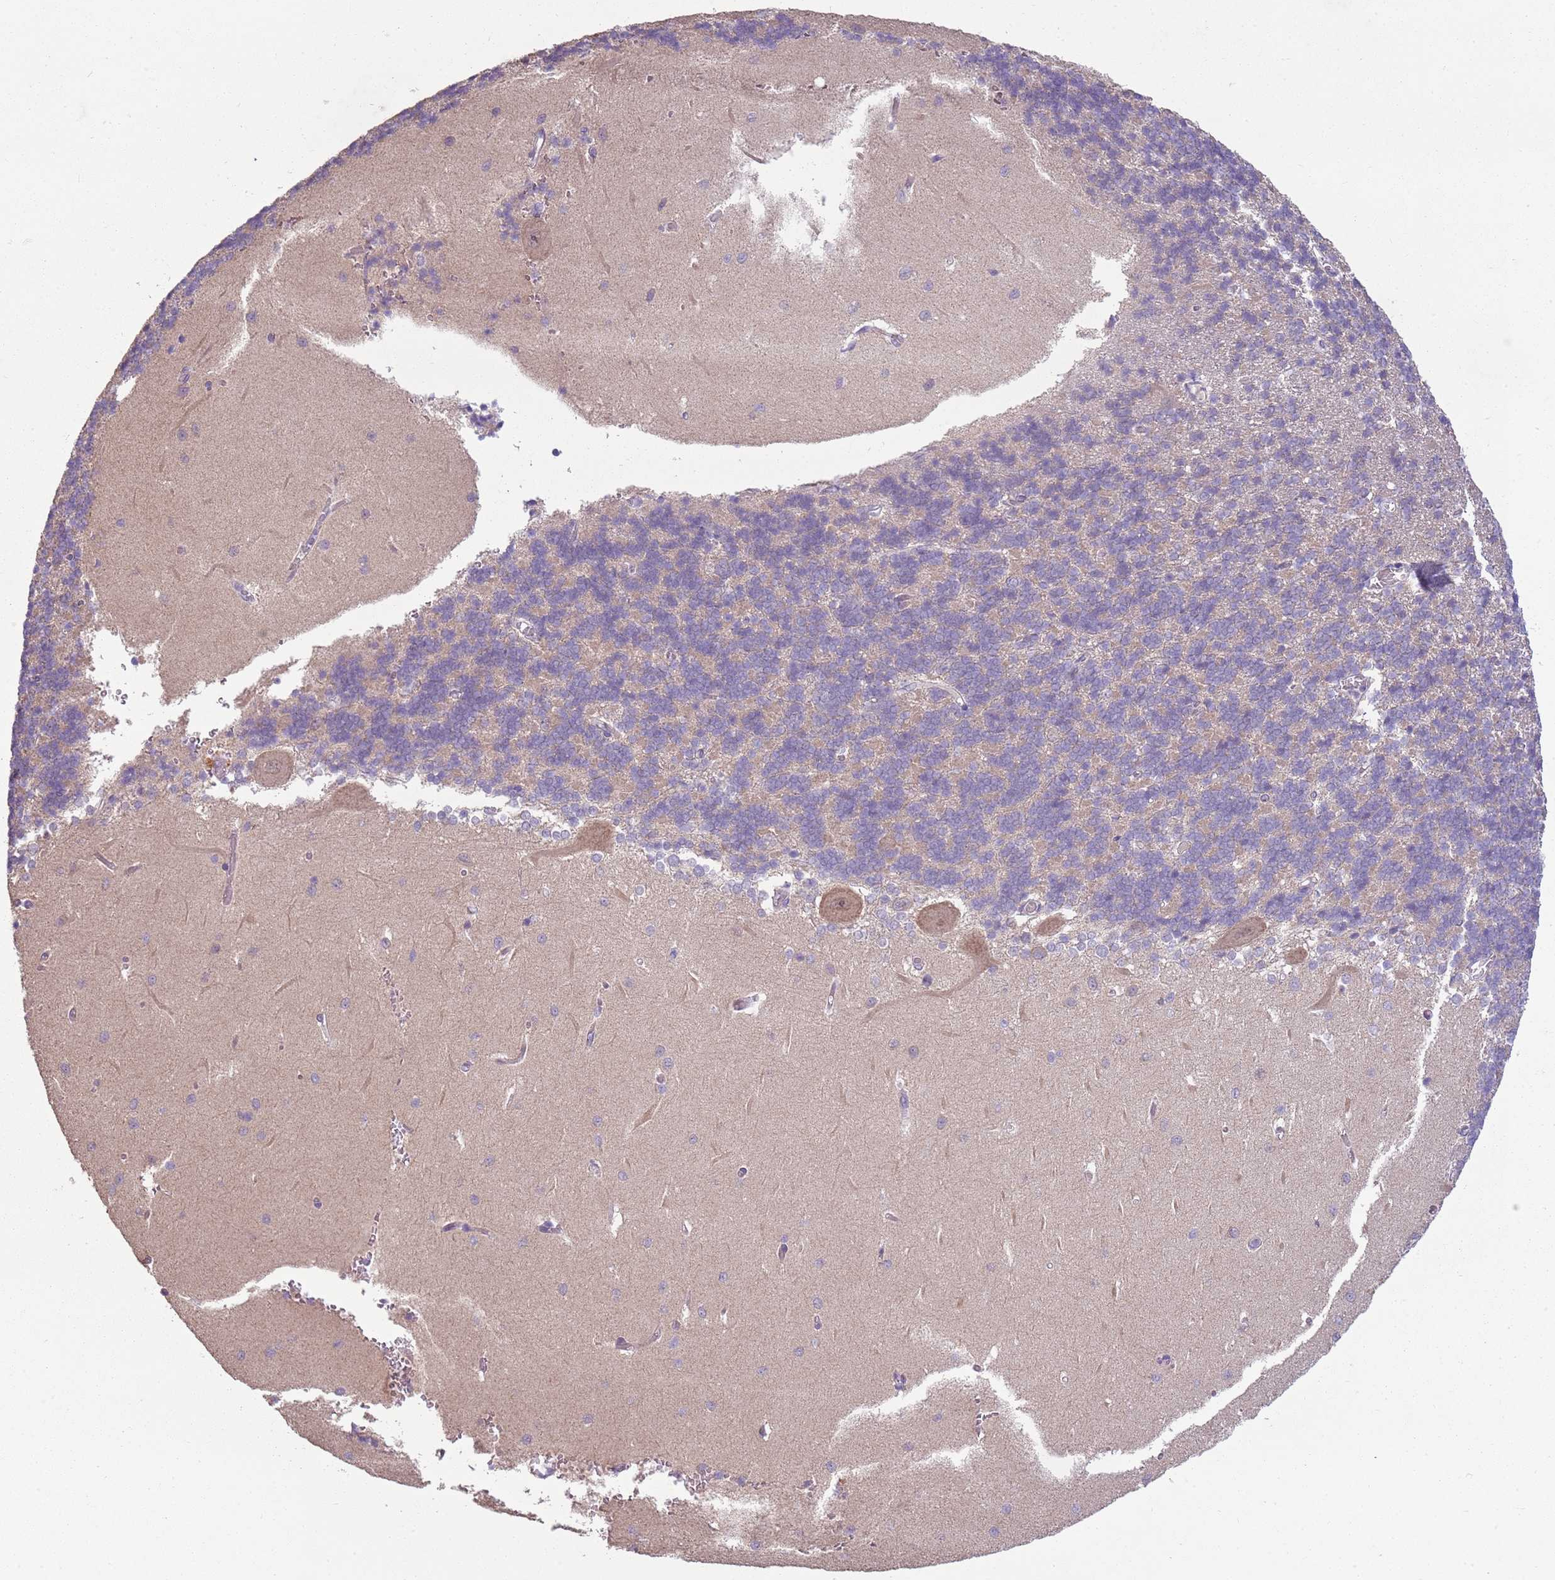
{"staining": {"intensity": "negative", "quantity": "none", "location": "none"}, "tissue": "cerebellum", "cell_type": "Cells in granular layer", "image_type": "normal", "snomed": [{"axis": "morphology", "description": "Normal tissue, NOS"}, {"axis": "topography", "description": "Cerebellum"}], "caption": "Cells in granular layer show no significant staining in normal cerebellum.", "gene": "TEKT4", "patient": {"sex": "male", "age": 37}}